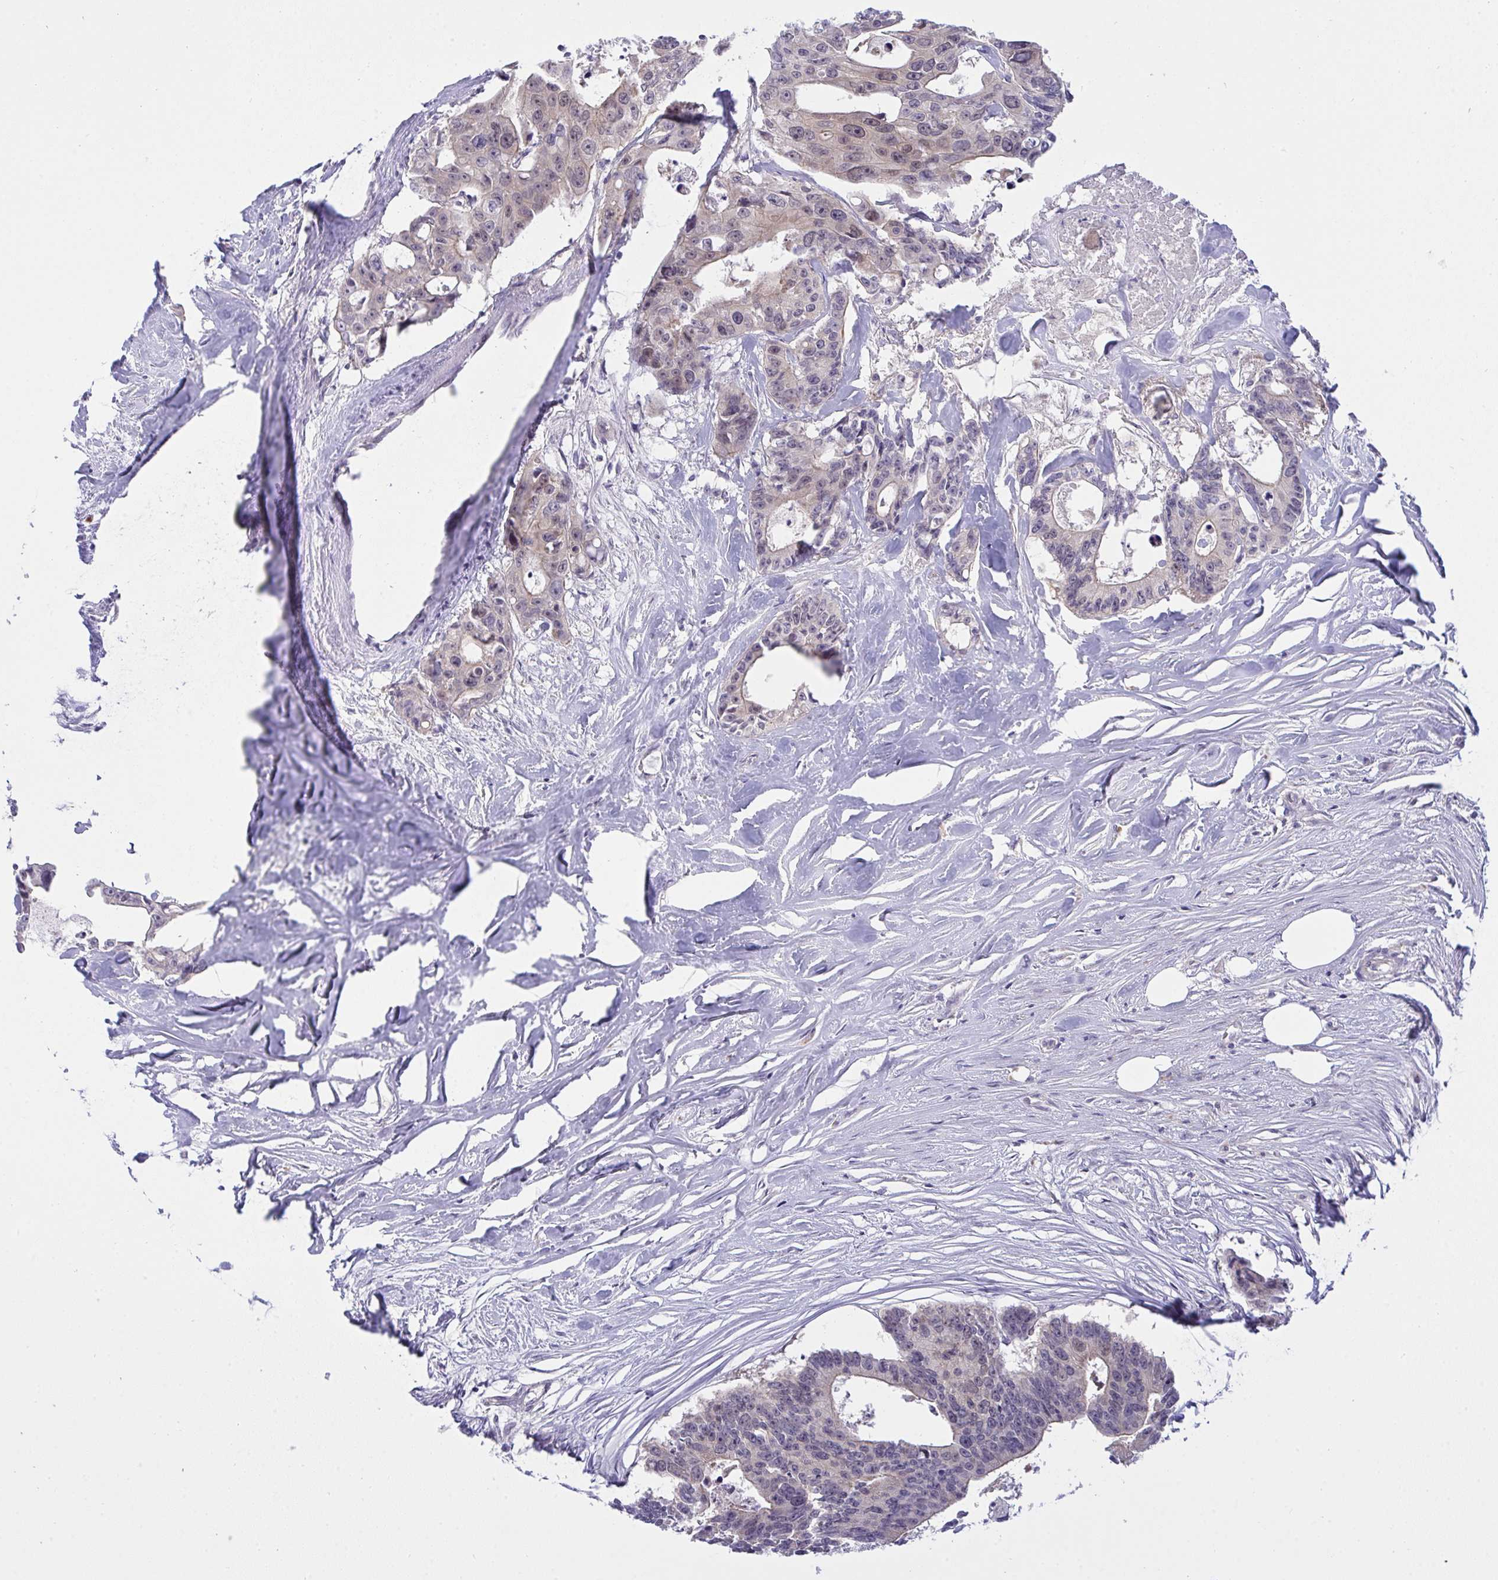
{"staining": {"intensity": "weak", "quantity": "<25%", "location": "nuclear"}, "tissue": "colorectal cancer", "cell_type": "Tumor cells", "image_type": "cancer", "snomed": [{"axis": "morphology", "description": "Adenocarcinoma, NOS"}, {"axis": "topography", "description": "Rectum"}], "caption": "IHC image of neoplastic tissue: human colorectal adenocarcinoma stained with DAB (3,3'-diaminobenzidine) demonstrates no significant protein staining in tumor cells.", "gene": "HOXD12", "patient": {"sex": "male", "age": 57}}